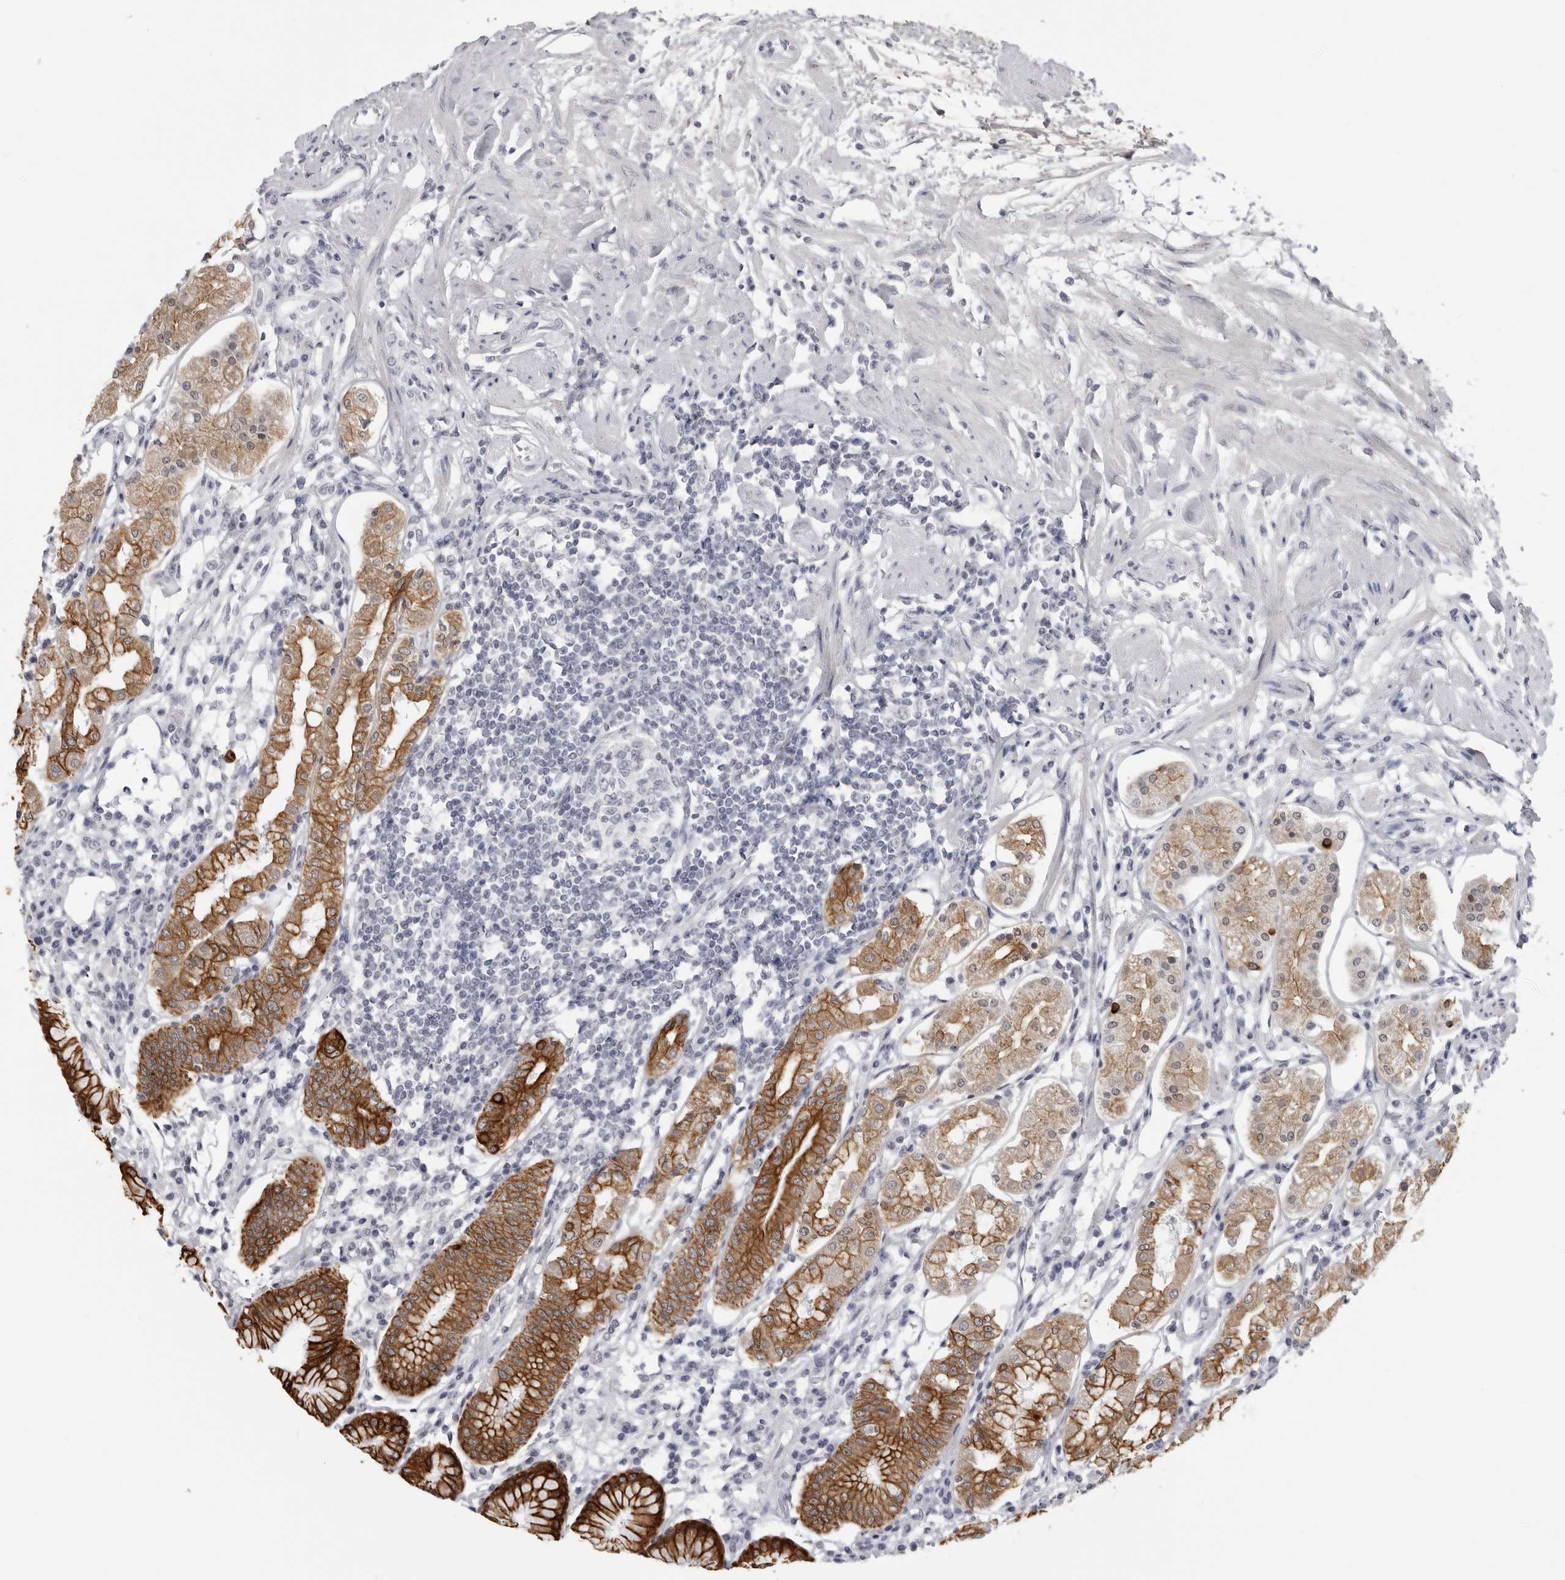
{"staining": {"intensity": "strong", "quantity": ">75%", "location": "cytoplasmic/membranous"}, "tissue": "stomach", "cell_type": "Glandular cells", "image_type": "normal", "snomed": [{"axis": "morphology", "description": "Normal tissue, NOS"}, {"axis": "topography", "description": "Stomach"}, {"axis": "topography", "description": "Stomach, lower"}], "caption": "This histopathology image demonstrates normal stomach stained with immunohistochemistry to label a protein in brown. The cytoplasmic/membranous of glandular cells show strong positivity for the protein. Nuclei are counter-stained blue.", "gene": "SERPINF2", "patient": {"sex": "female", "age": 56}}